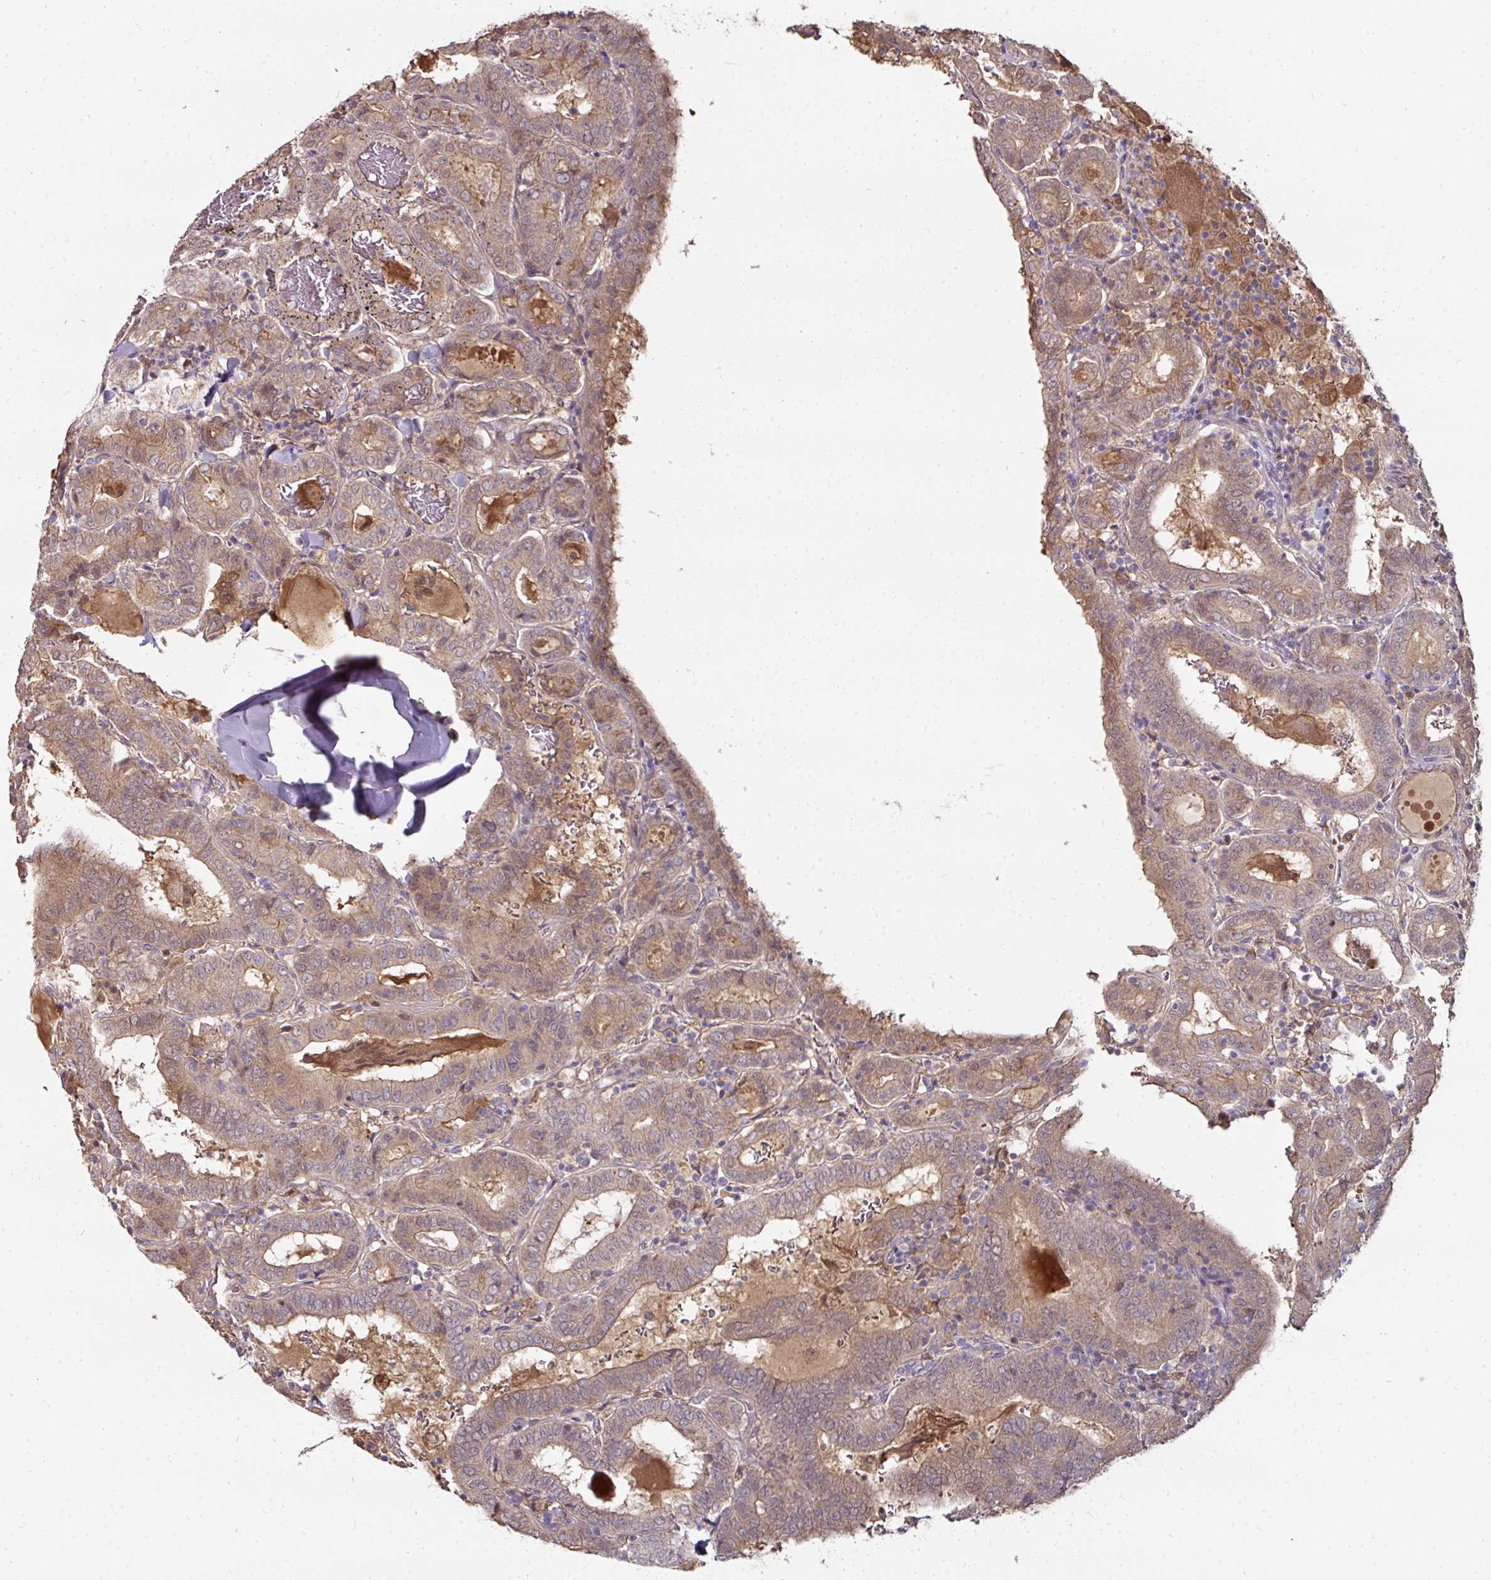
{"staining": {"intensity": "moderate", "quantity": ">75%", "location": "cytoplasmic/membranous"}, "tissue": "thyroid cancer", "cell_type": "Tumor cells", "image_type": "cancer", "snomed": [{"axis": "morphology", "description": "Papillary adenocarcinoma, NOS"}, {"axis": "topography", "description": "Thyroid gland"}], "caption": "Human thyroid cancer (papillary adenocarcinoma) stained with a protein marker exhibits moderate staining in tumor cells.", "gene": "CTDSP2", "patient": {"sex": "female", "age": 72}}